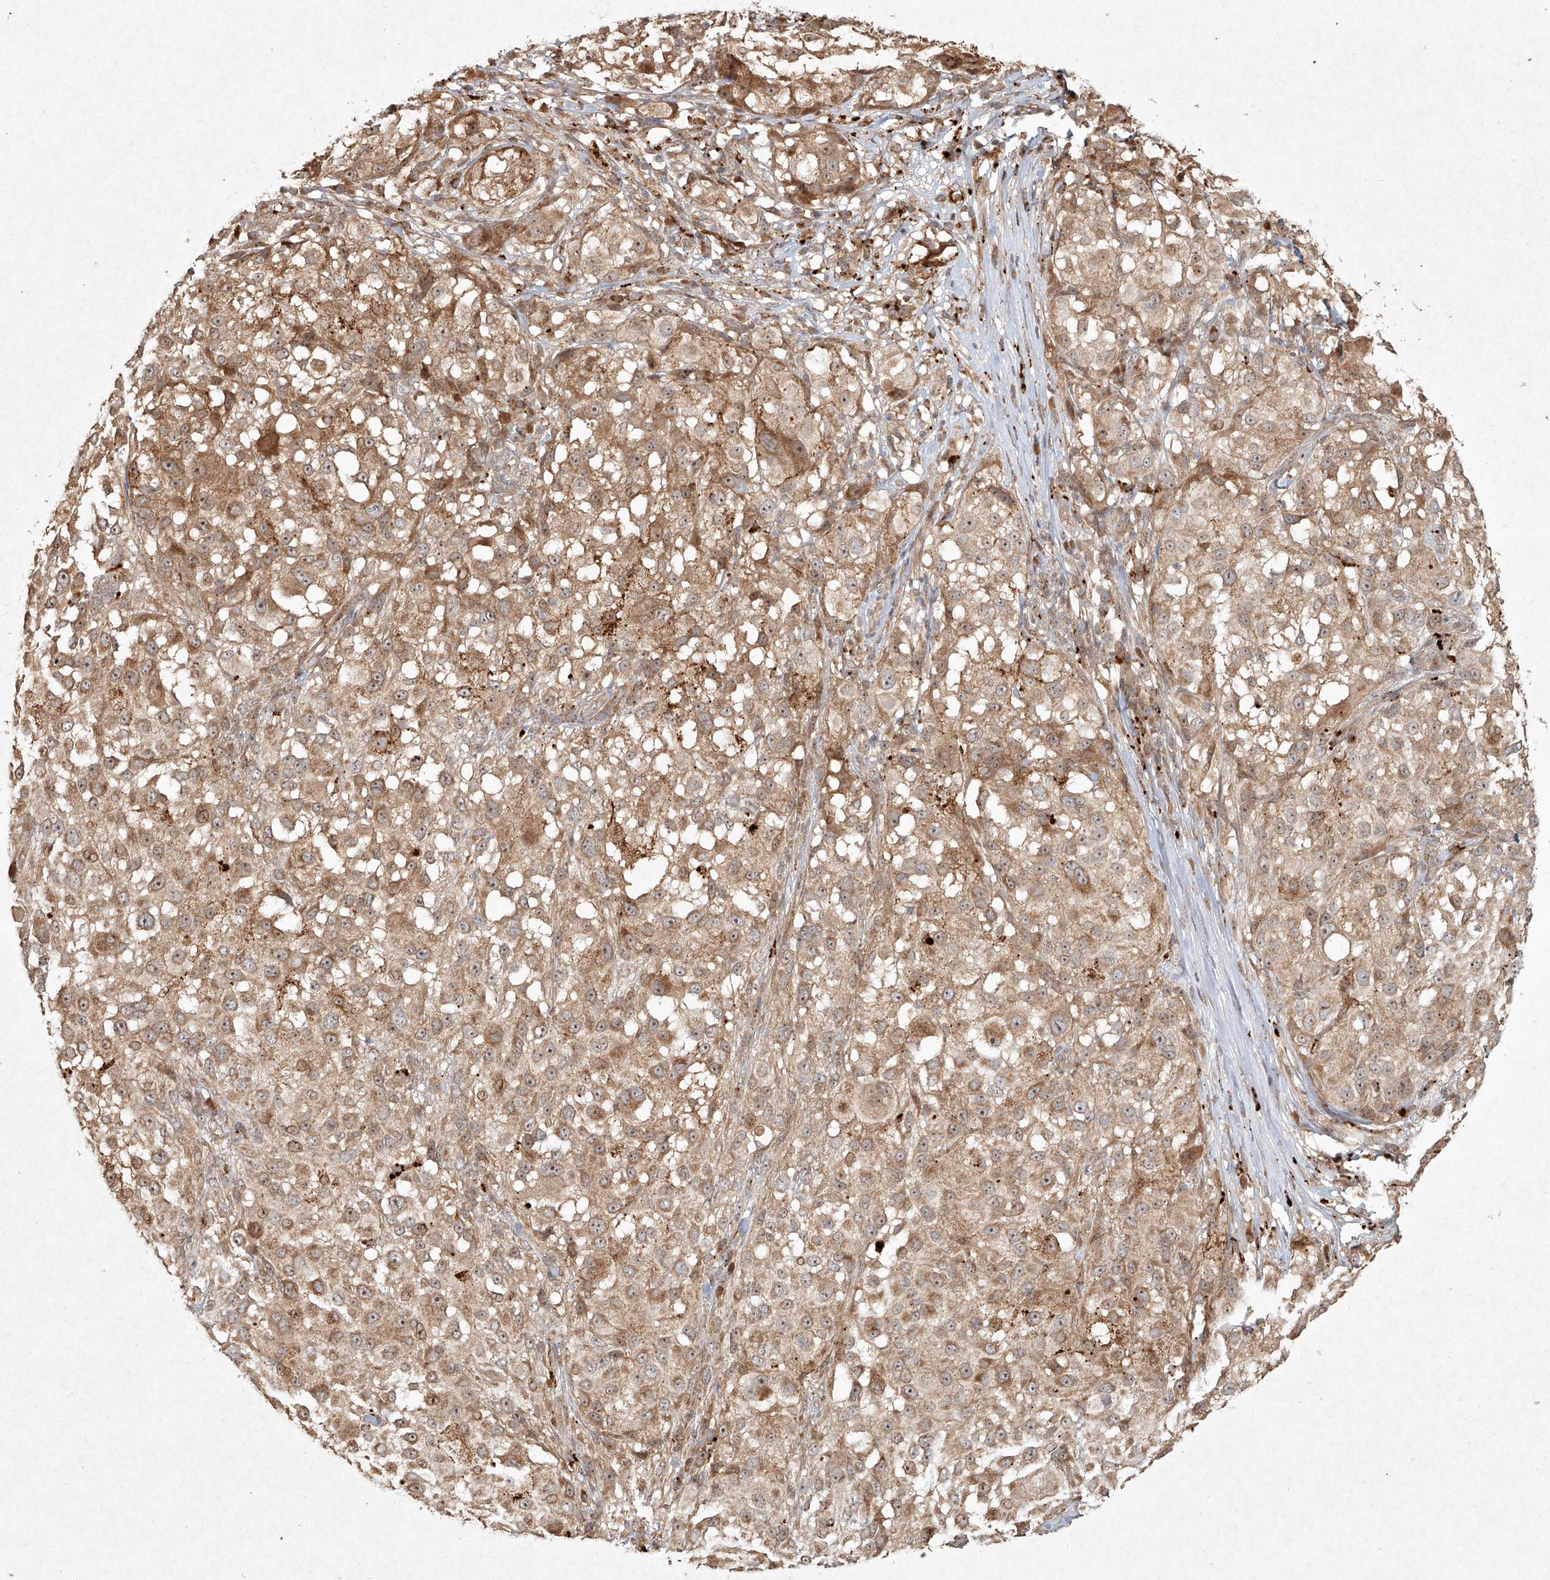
{"staining": {"intensity": "moderate", "quantity": ">75%", "location": "cytoplasmic/membranous,nuclear"}, "tissue": "melanoma", "cell_type": "Tumor cells", "image_type": "cancer", "snomed": [{"axis": "morphology", "description": "Necrosis, NOS"}, {"axis": "morphology", "description": "Malignant melanoma, NOS"}, {"axis": "topography", "description": "Skin"}], "caption": "Moderate cytoplasmic/membranous and nuclear expression for a protein is seen in about >75% of tumor cells of melanoma using IHC.", "gene": "CYYR1", "patient": {"sex": "female", "age": 87}}